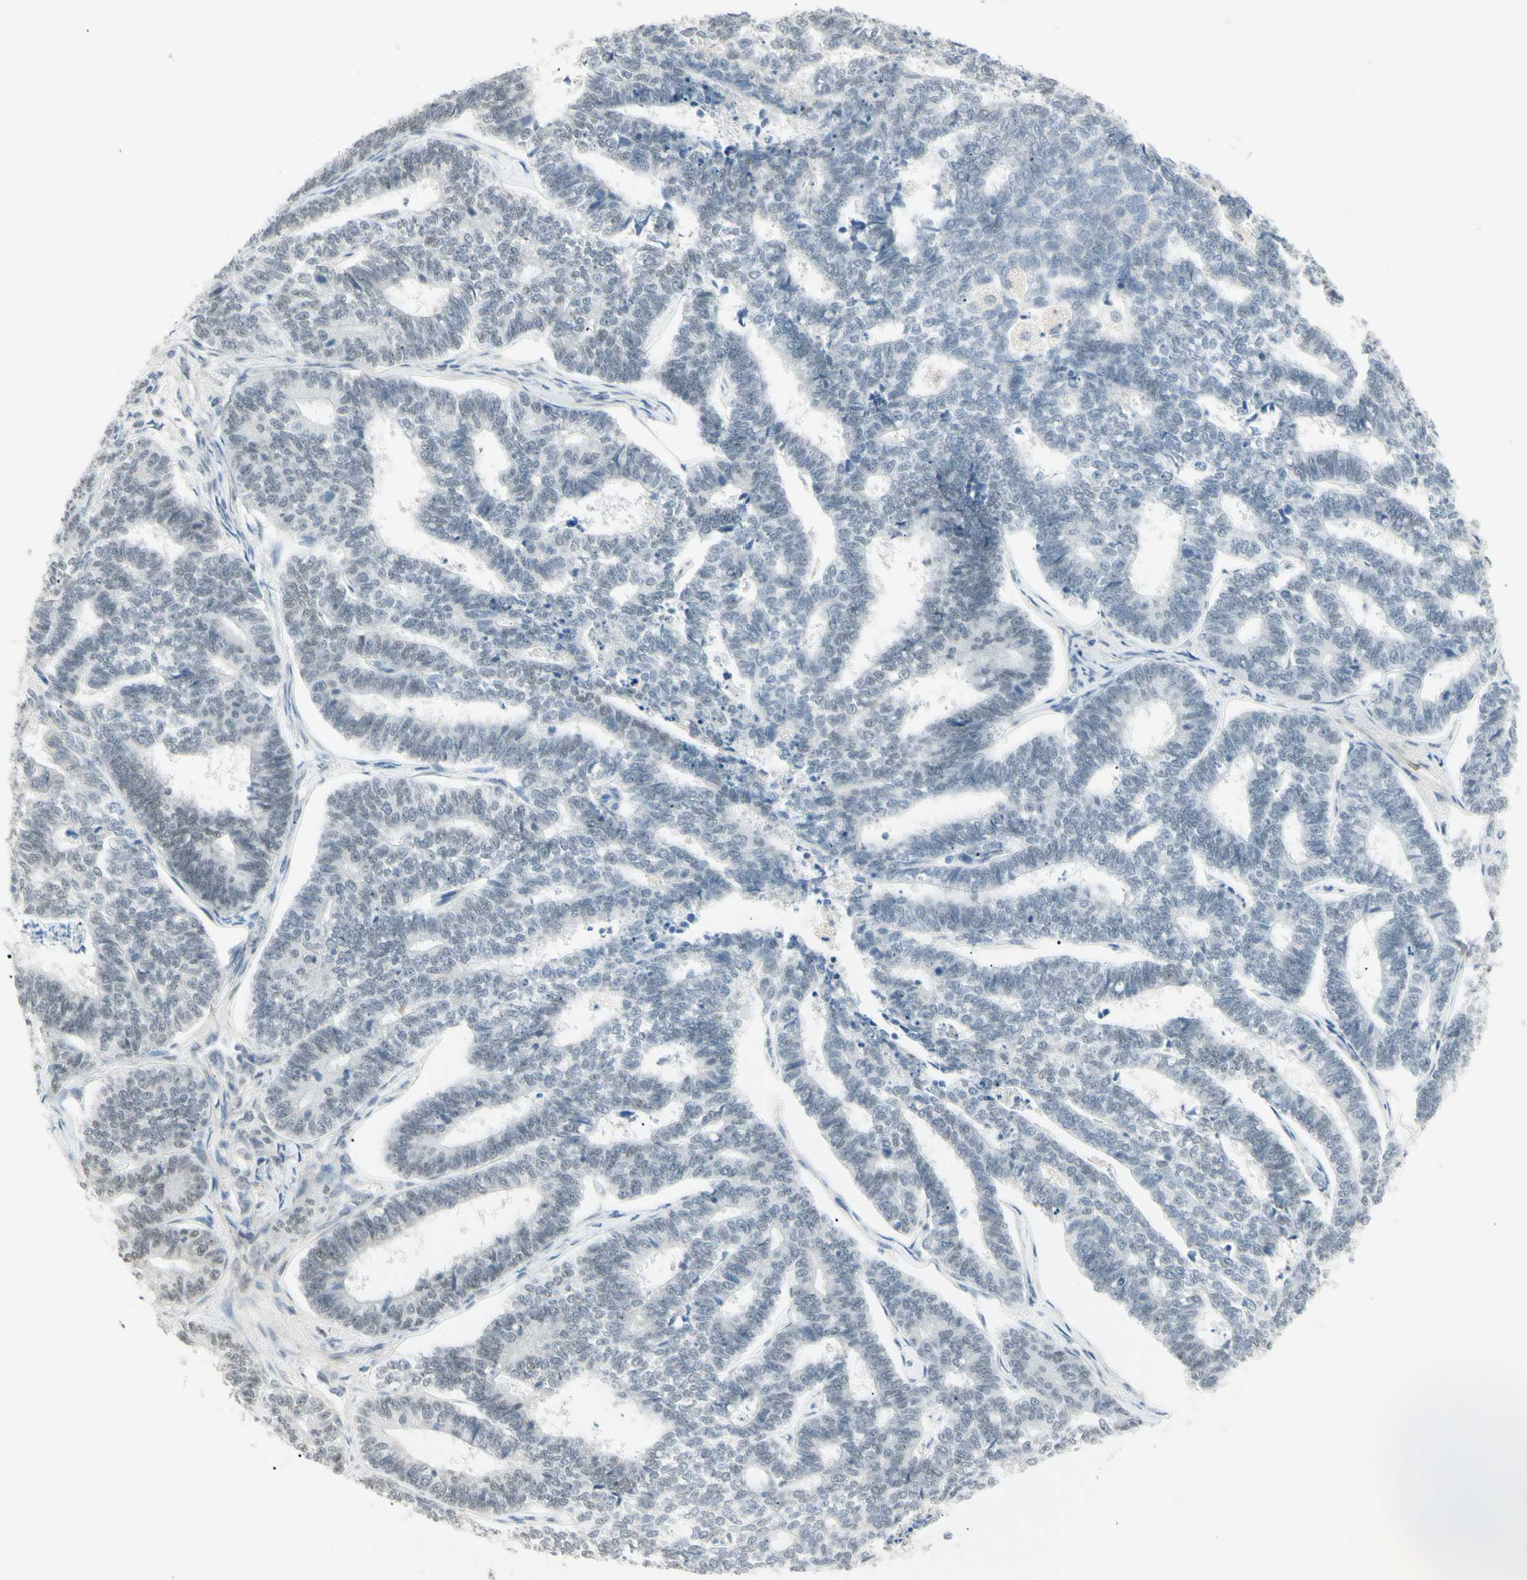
{"staining": {"intensity": "negative", "quantity": "none", "location": "none"}, "tissue": "endometrial cancer", "cell_type": "Tumor cells", "image_type": "cancer", "snomed": [{"axis": "morphology", "description": "Adenocarcinoma, NOS"}, {"axis": "topography", "description": "Endometrium"}], "caption": "Endometrial adenocarcinoma was stained to show a protein in brown. There is no significant positivity in tumor cells. (DAB immunohistochemistry, high magnification).", "gene": "ASPN", "patient": {"sex": "female", "age": 70}}